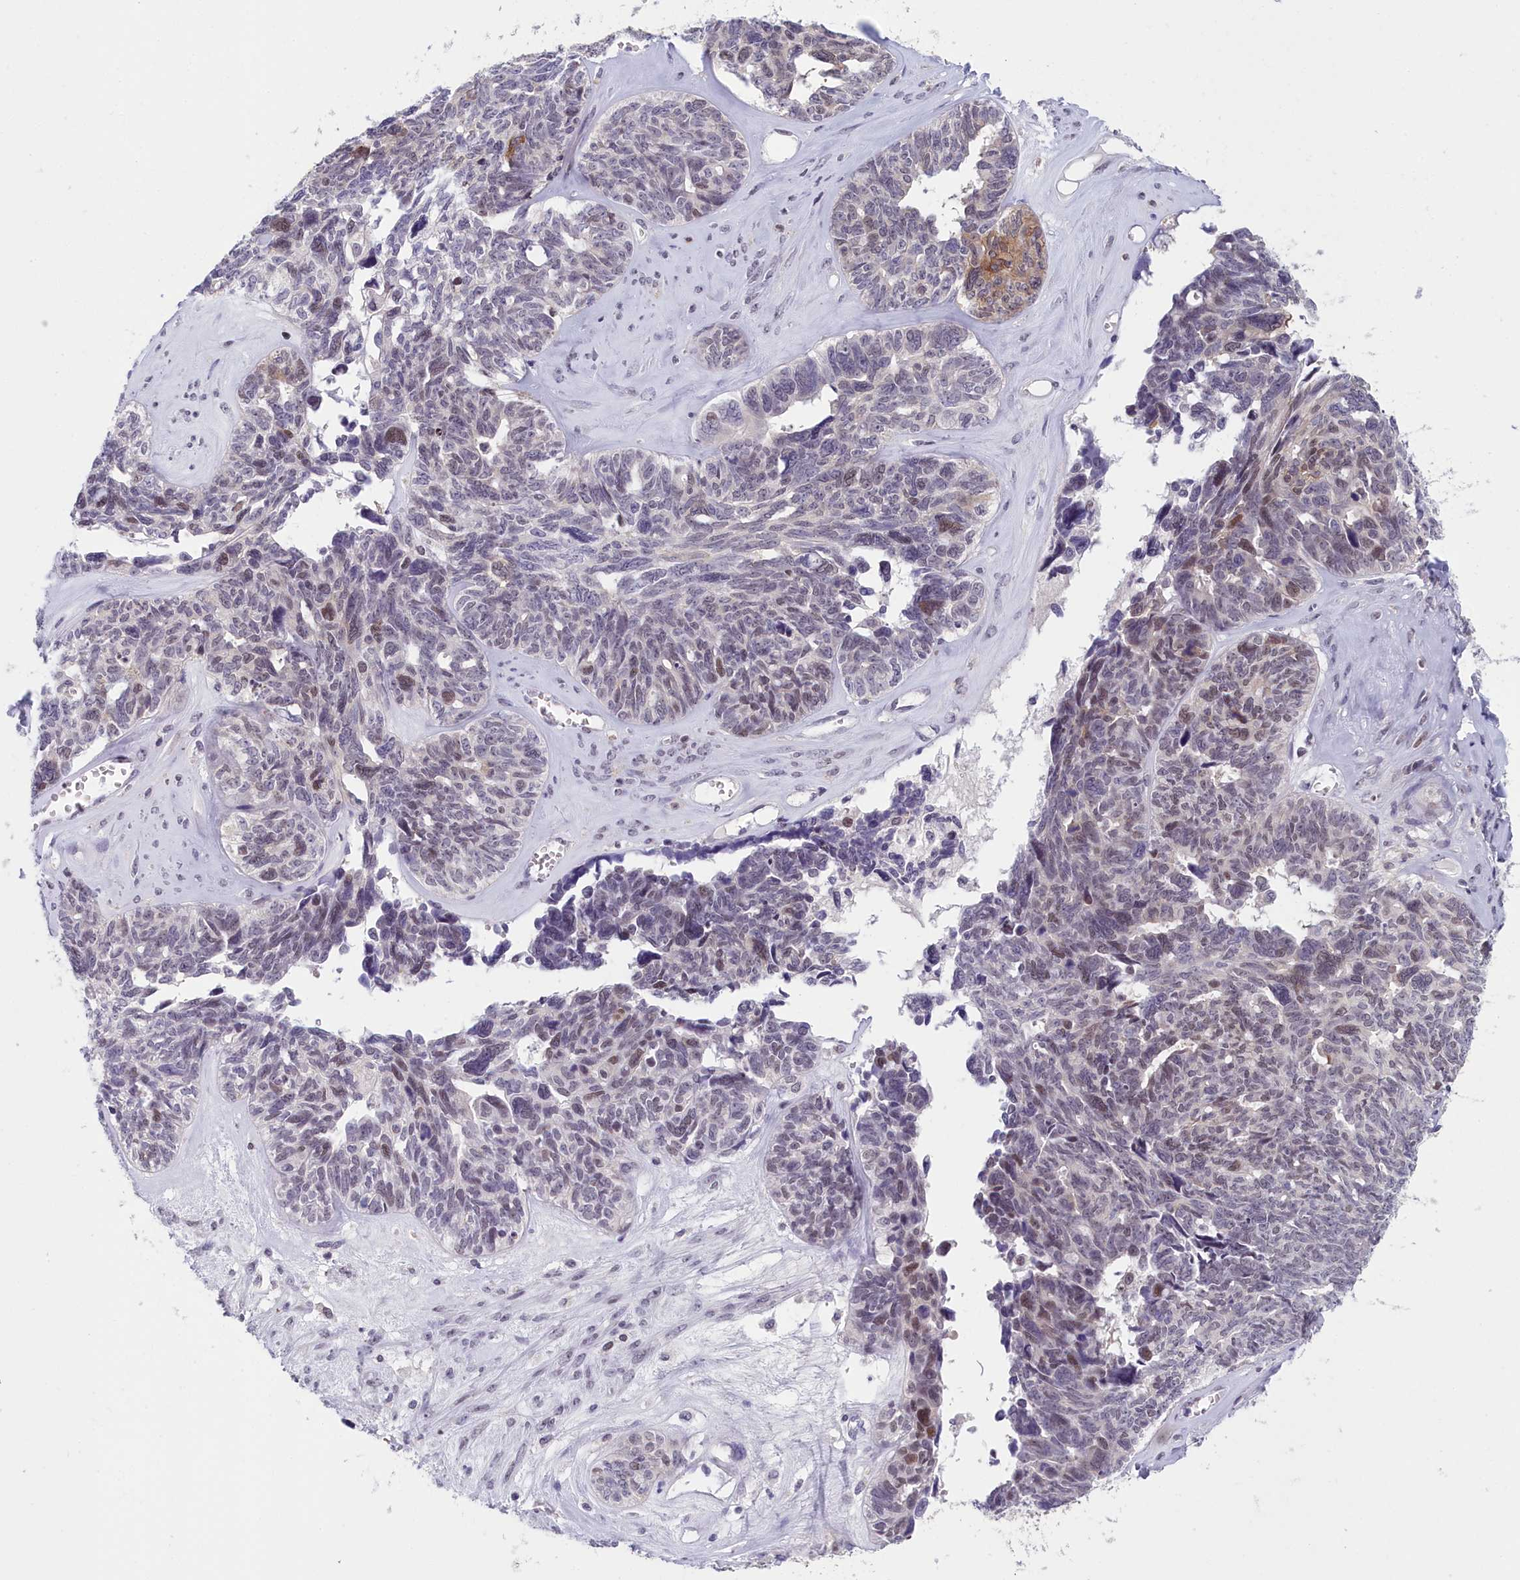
{"staining": {"intensity": "moderate", "quantity": "<25%", "location": "nuclear"}, "tissue": "ovarian cancer", "cell_type": "Tumor cells", "image_type": "cancer", "snomed": [{"axis": "morphology", "description": "Cystadenocarcinoma, serous, NOS"}, {"axis": "topography", "description": "Ovary"}], "caption": "Ovarian serous cystadenocarcinoma stained with immunohistochemistry (IHC) reveals moderate nuclear staining in approximately <25% of tumor cells.", "gene": "CCDC97", "patient": {"sex": "female", "age": 79}}